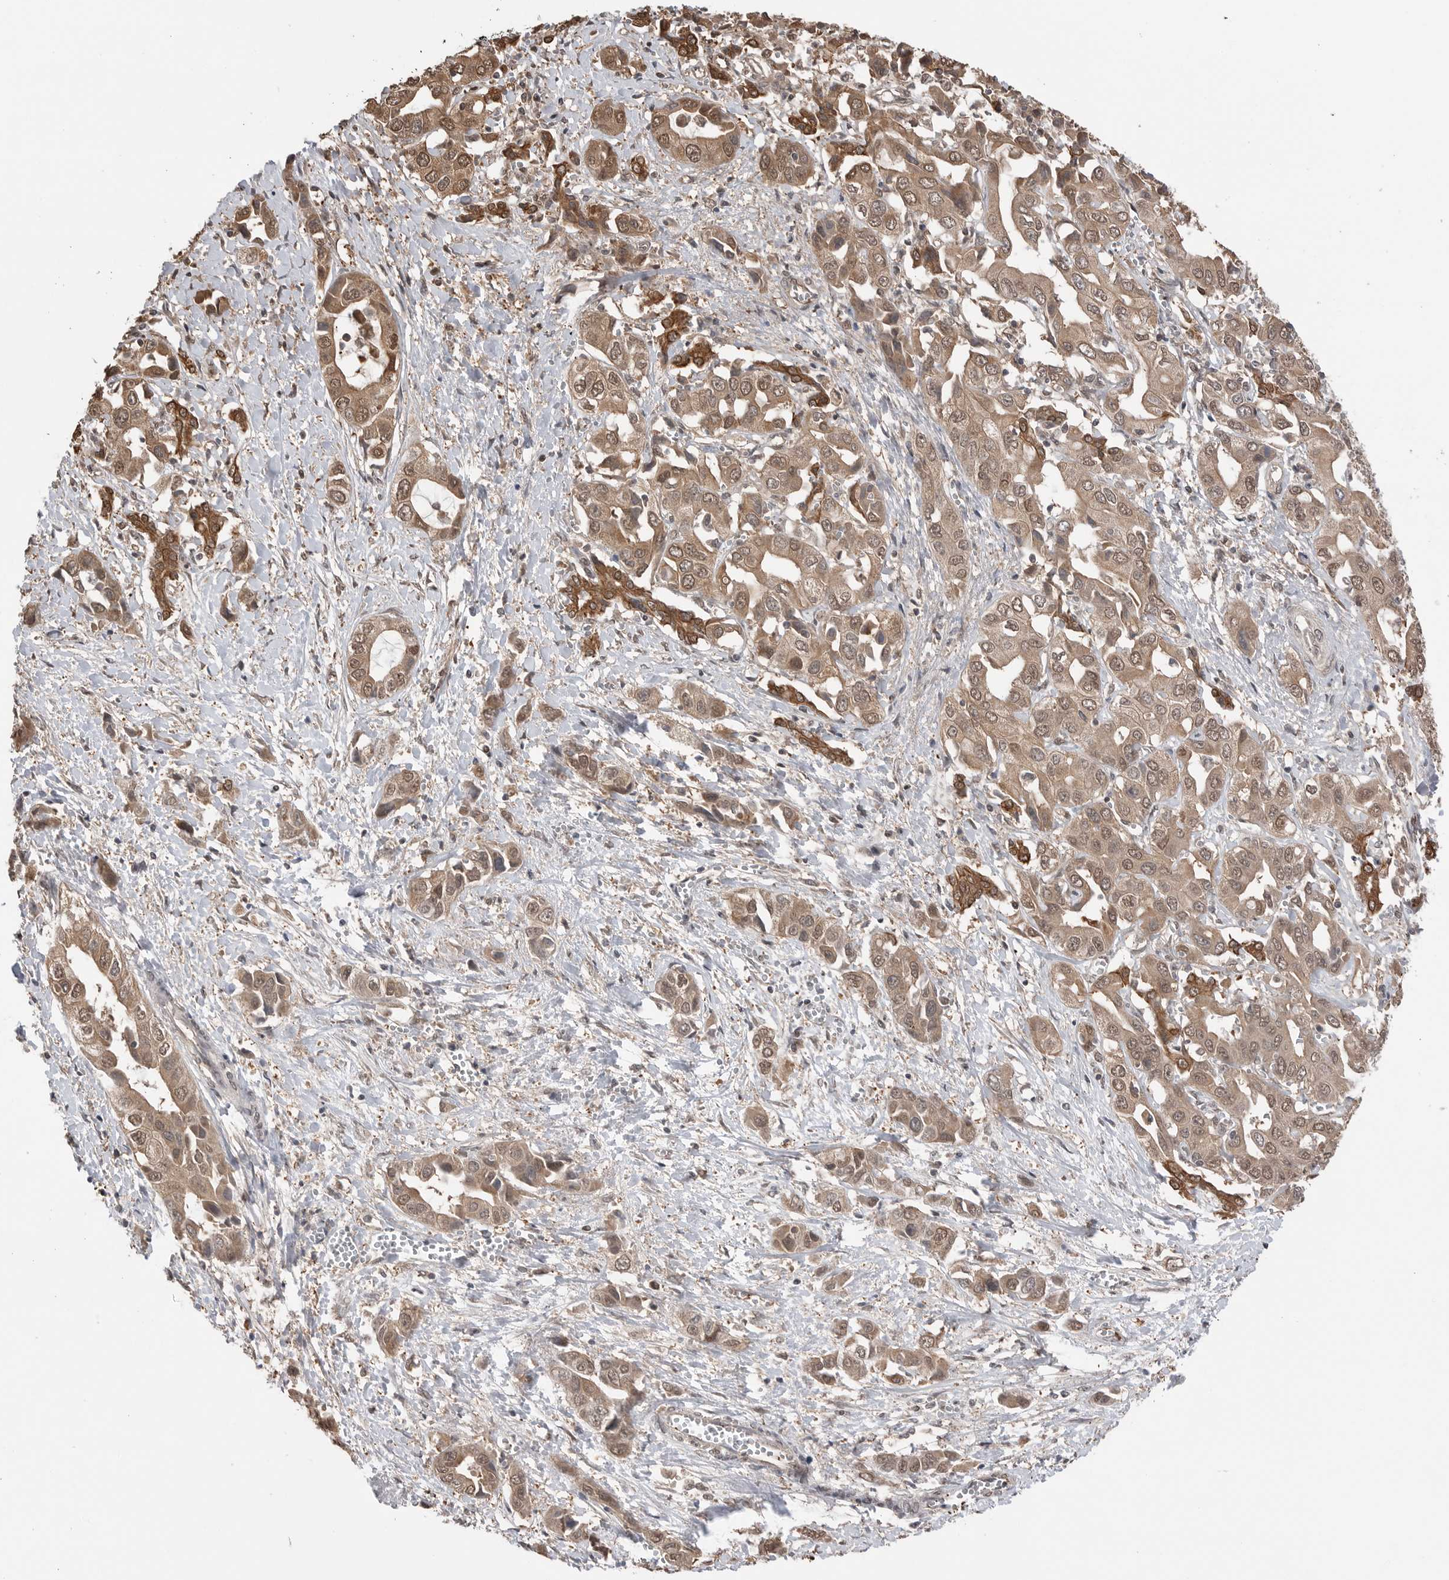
{"staining": {"intensity": "moderate", "quantity": ">75%", "location": "cytoplasmic/membranous,nuclear"}, "tissue": "liver cancer", "cell_type": "Tumor cells", "image_type": "cancer", "snomed": [{"axis": "morphology", "description": "Cholangiocarcinoma"}, {"axis": "topography", "description": "Liver"}], "caption": "Cholangiocarcinoma (liver) stained for a protein (brown) exhibits moderate cytoplasmic/membranous and nuclear positive staining in about >75% of tumor cells.", "gene": "PEAK1", "patient": {"sex": "female", "age": 52}}